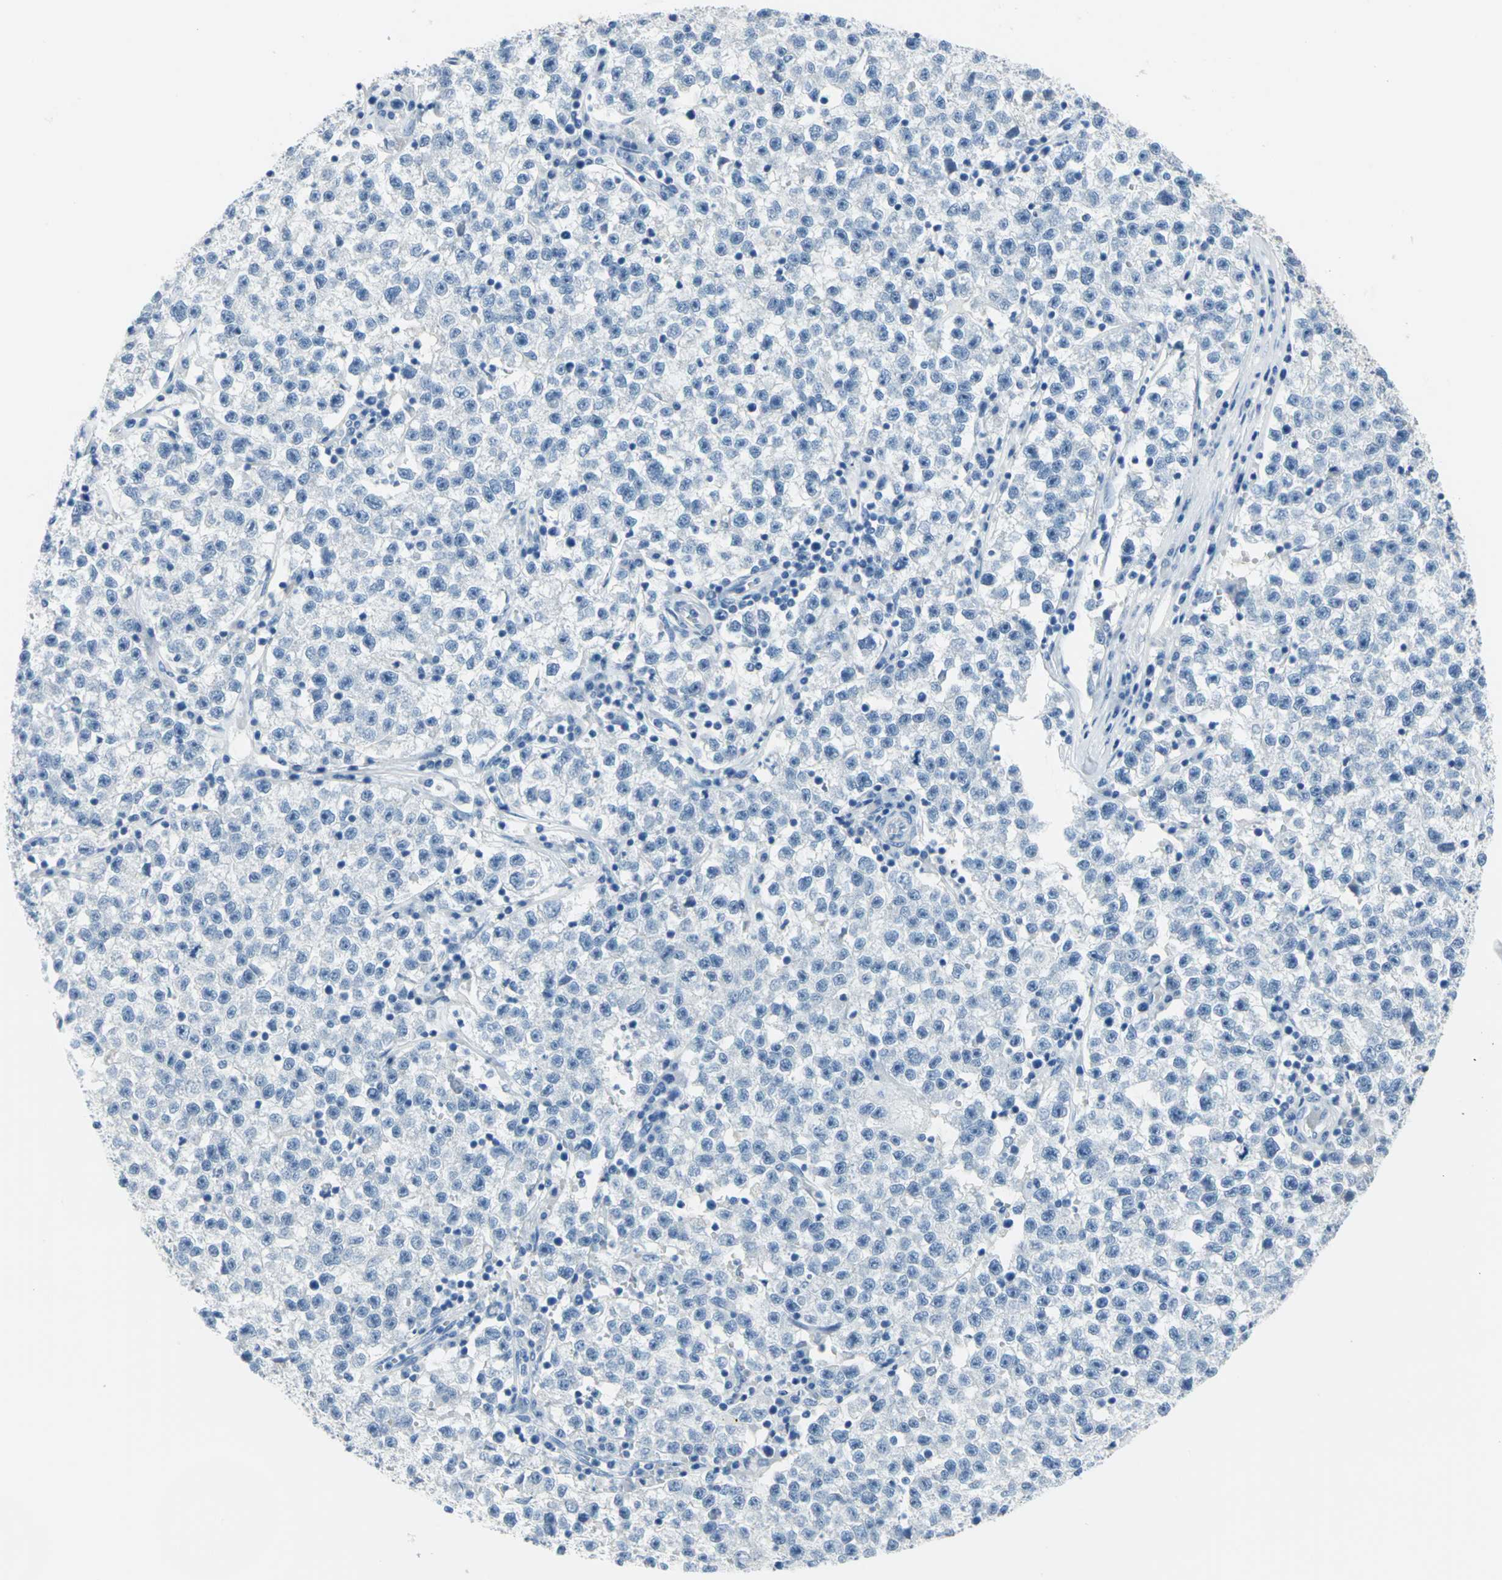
{"staining": {"intensity": "negative", "quantity": "none", "location": "none"}, "tissue": "testis cancer", "cell_type": "Tumor cells", "image_type": "cancer", "snomed": [{"axis": "morphology", "description": "Seminoma, NOS"}, {"axis": "topography", "description": "Testis"}], "caption": "Immunohistochemistry (IHC) histopathology image of neoplastic tissue: human seminoma (testis) stained with DAB reveals no significant protein staining in tumor cells.", "gene": "PKLR", "patient": {"sex": "male", "age": 22}}